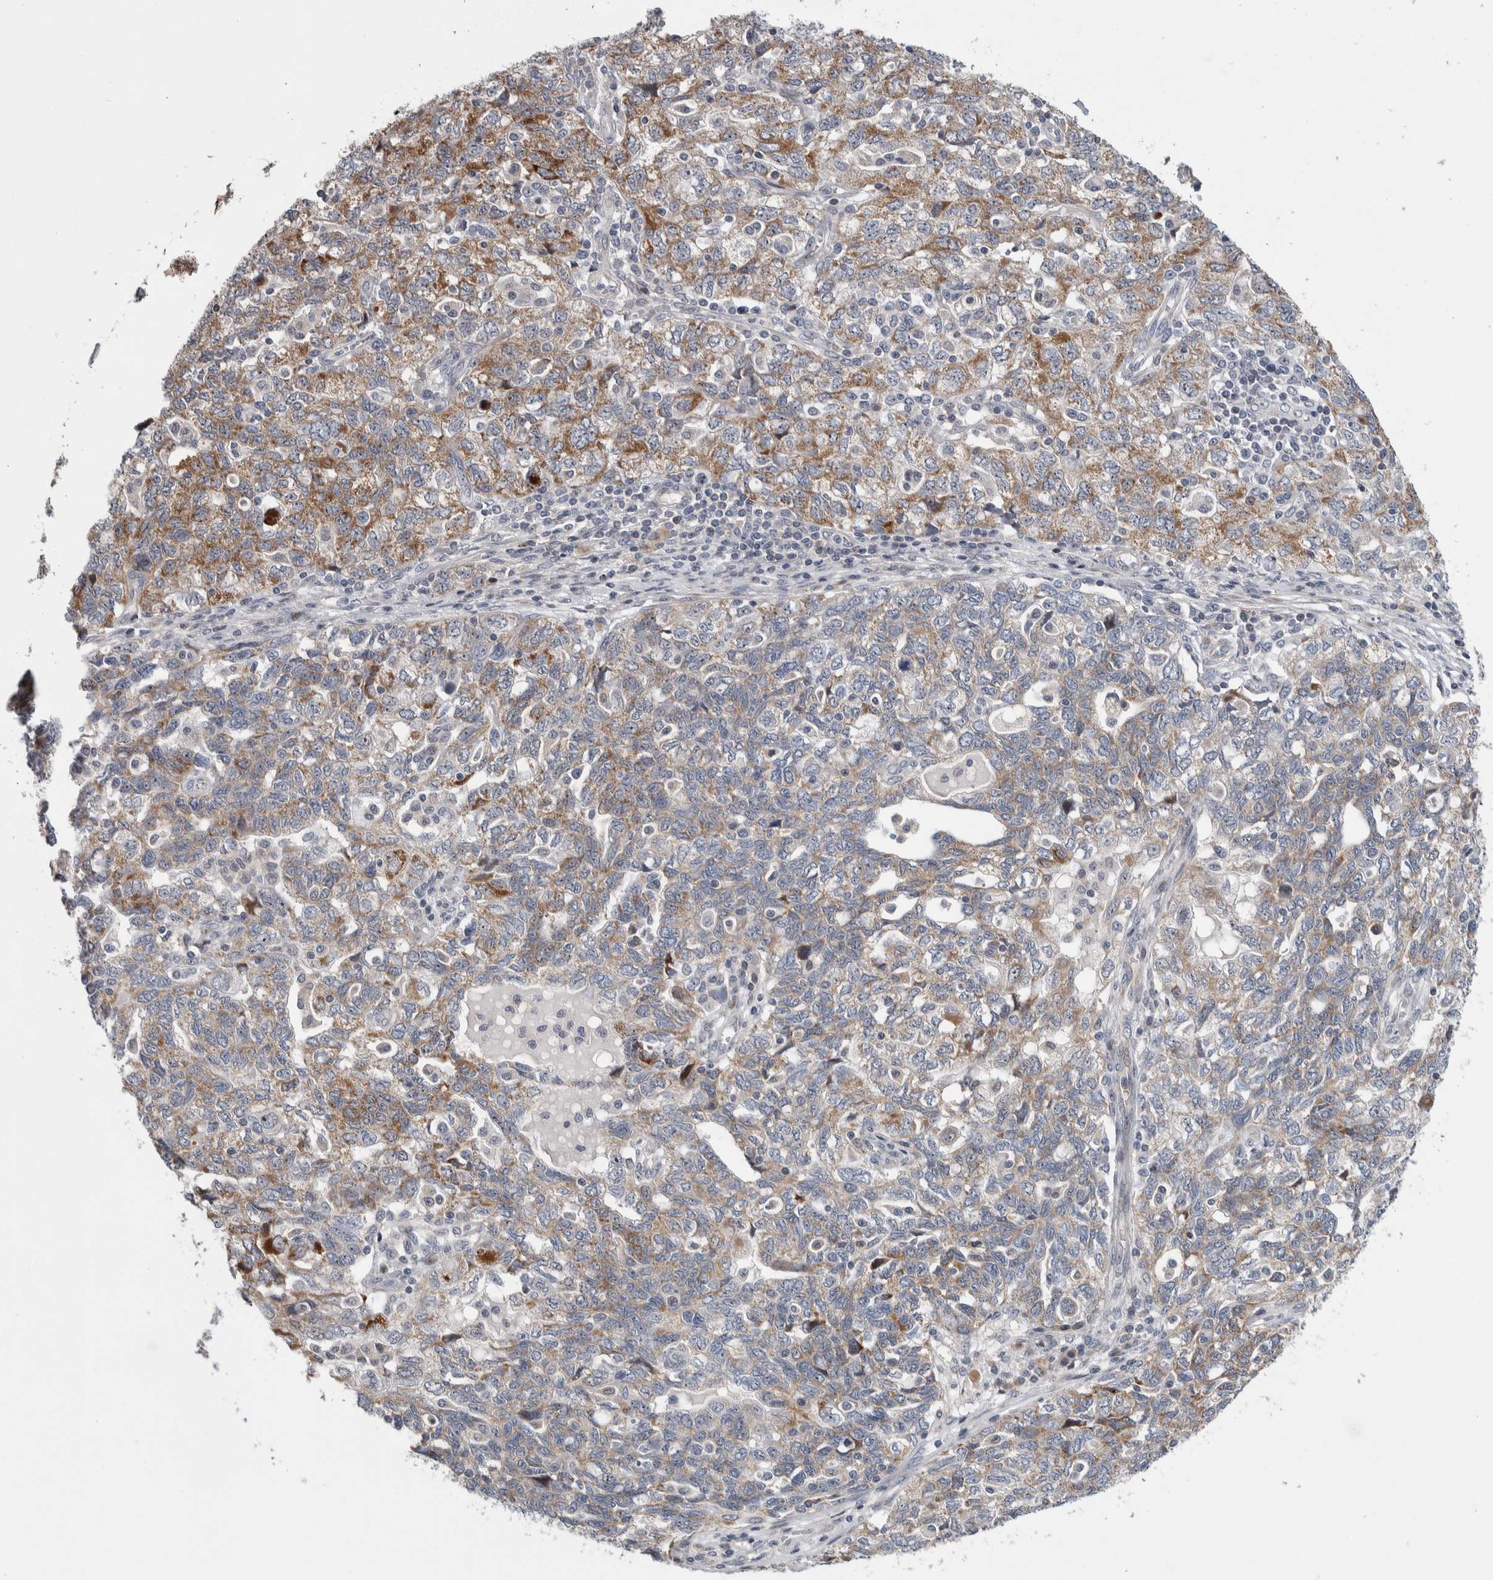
{"staining": {"intensity": "moderate", "quantity": ">75%", "location": "cytoplasmic/membranous"}, "tissue": "ovarian cancer", "cell_type": "Tumor cells", "image_type": "cancer", "snomed": [{"axis": "morphology", "description": "Carcinoma, NOS"}, {"axis": "morphology", "description": "Cystadenocarcinoma, serous, NOS"}, {"axis": "topography", "description": "Ovary"}], "caption": "Ovarian carcinoma stained with immunohistochemistry displays moderate cytoplasmic/membranous staining in approximately >75% of tumor cells. Using DAB (brown) and hematoxylin (blue) stains, captured at high magnification using brightfield microscopy.", "gene": "PRRG4", "patient": {"sex": "female", "age": 69}}